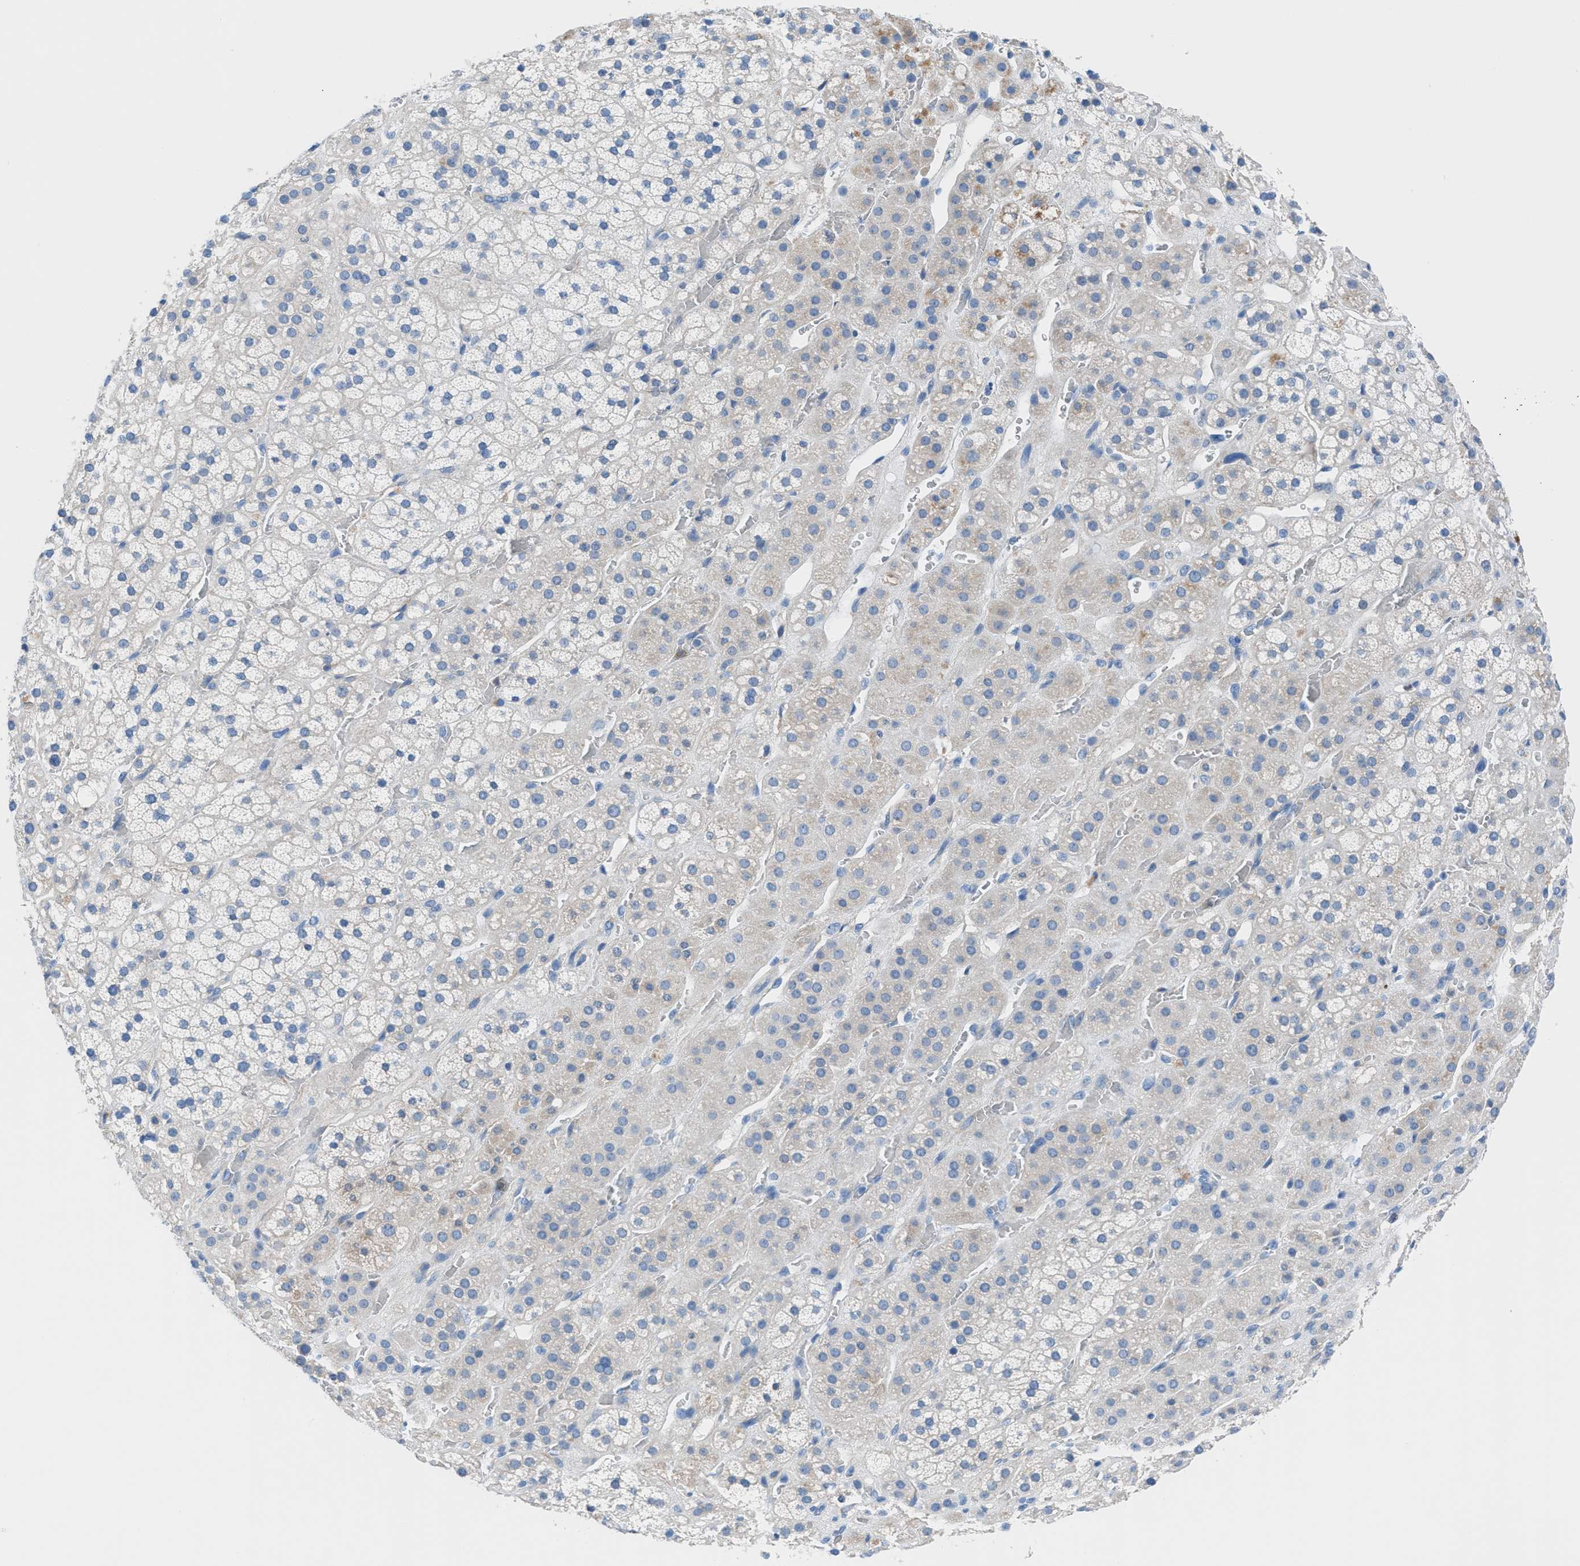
{"staining": {"intensity": "weak", "quantity": "<25%", "location": "cytoplasmic/membranous"}, "tissue": "adrenal gland", "cell_type": "Glandular cells", "image_type": "normal", "snomed": [{"axis": "morphology", "description": "Normal tissue, NOS"}, {"axis": "topography", "description": "Adrenal gland"}], "caption": "Immunohistochemistry of benign adrenal gland displays no positivity in glandular cells. (Immunohistochemistry, brightfield microscopy, high magnification).", "gene": "ITPR1", "patient": {"sex": "male", "age": 56}}